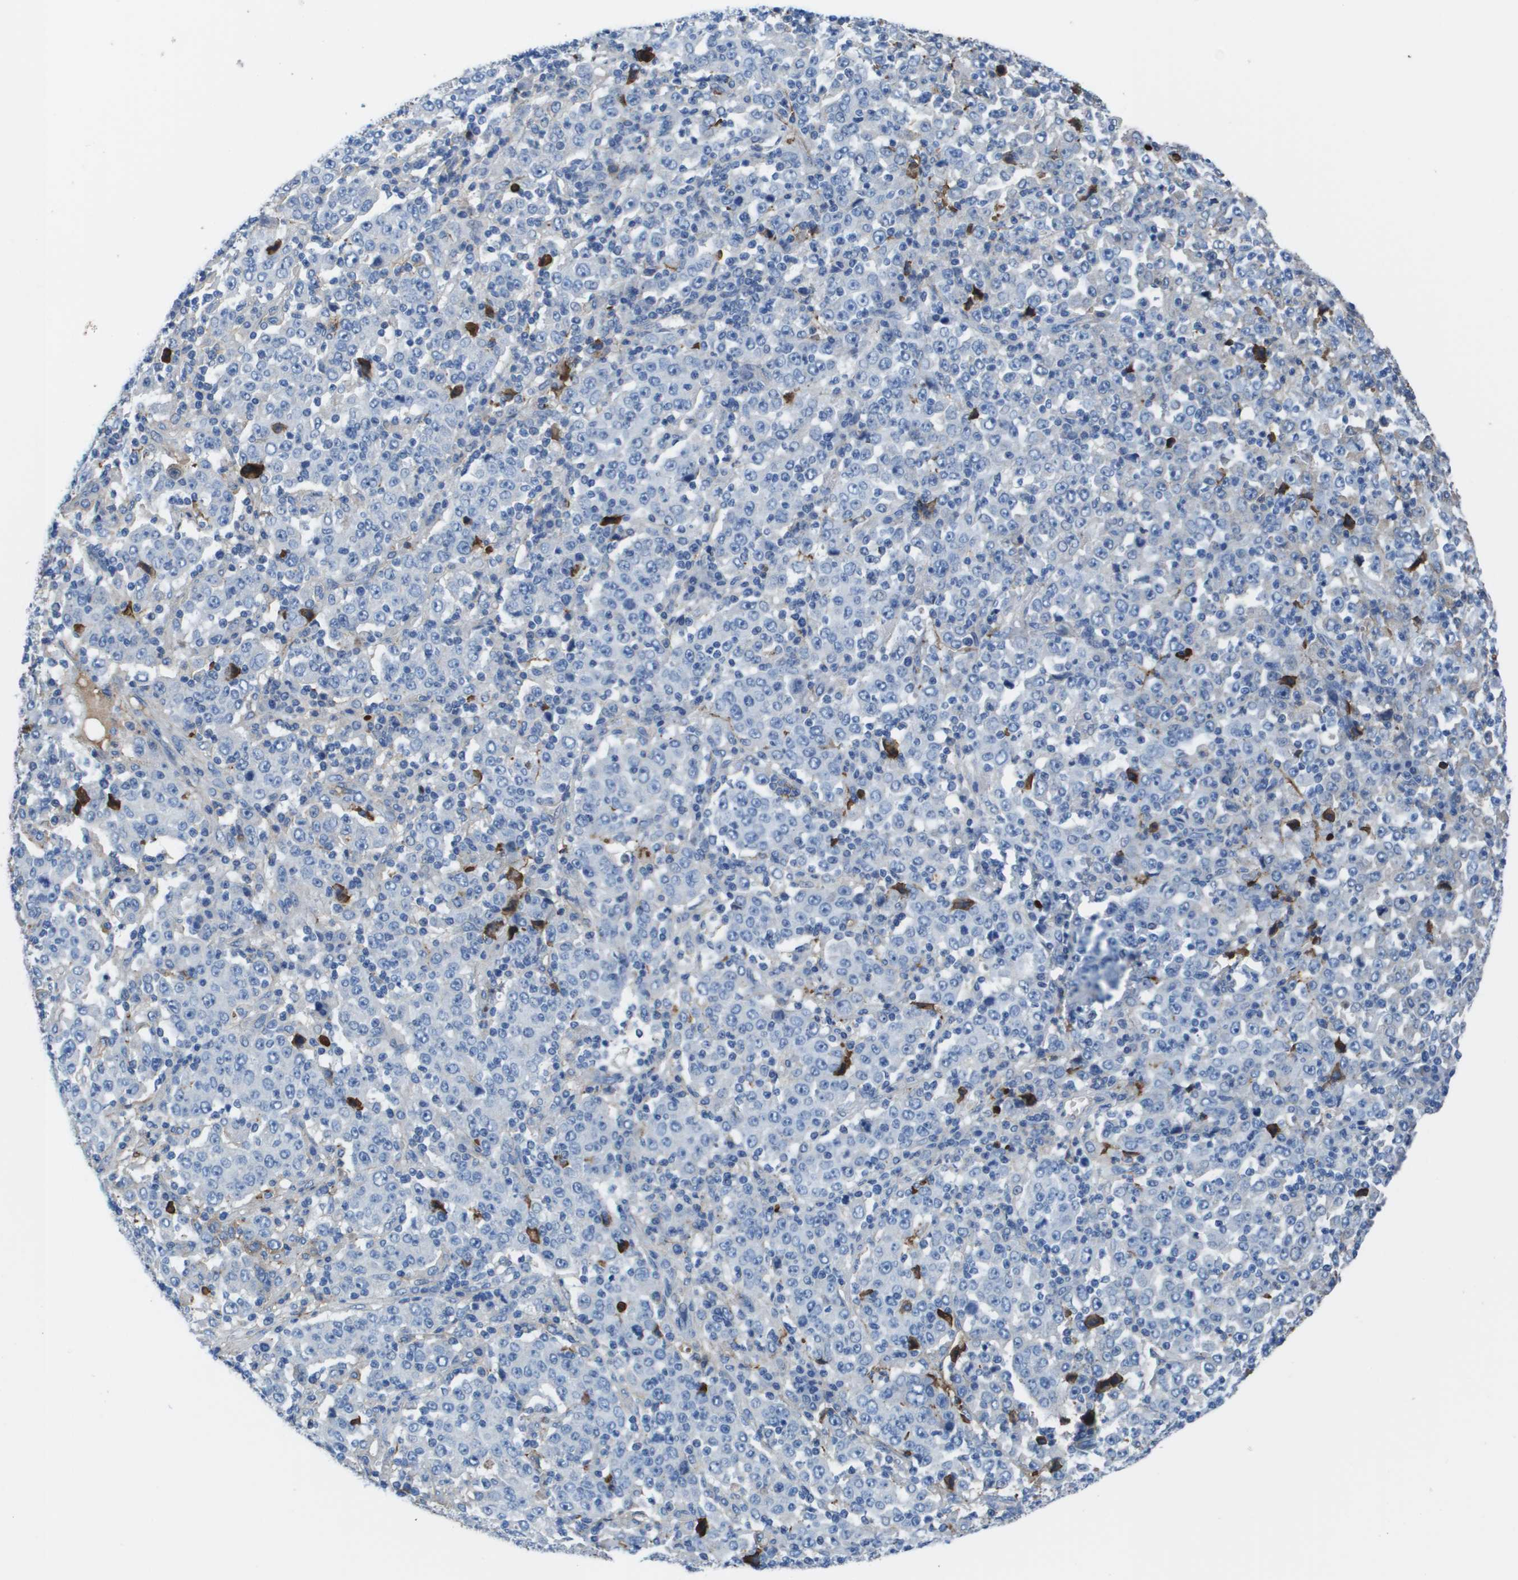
{"staining": {"intensity": "negative", "quantity": "none", "location": "none"}, "tissue": "stomach cancer", "cell_type": "Tumor cells", "image_type": "cancer", "snomed": [{"axis": "morphology", "description": "Normal tissue, NOS"}, {"axis": "morphology", "description": "Adenocarcinoma, NOS"}, {"axis": "topography", "description": "Stomach, upper"}, {"axis": "topography", "description": "Stomach"}], "caption": "An immunohistochemistry image of stomach cancer (adenocarcinoma) is shown. There is no staining in tumor cells of stomach cancer (adenocarcinoma).", "gene": "VTN", "patient": {"sex": "male", "age": 59}}